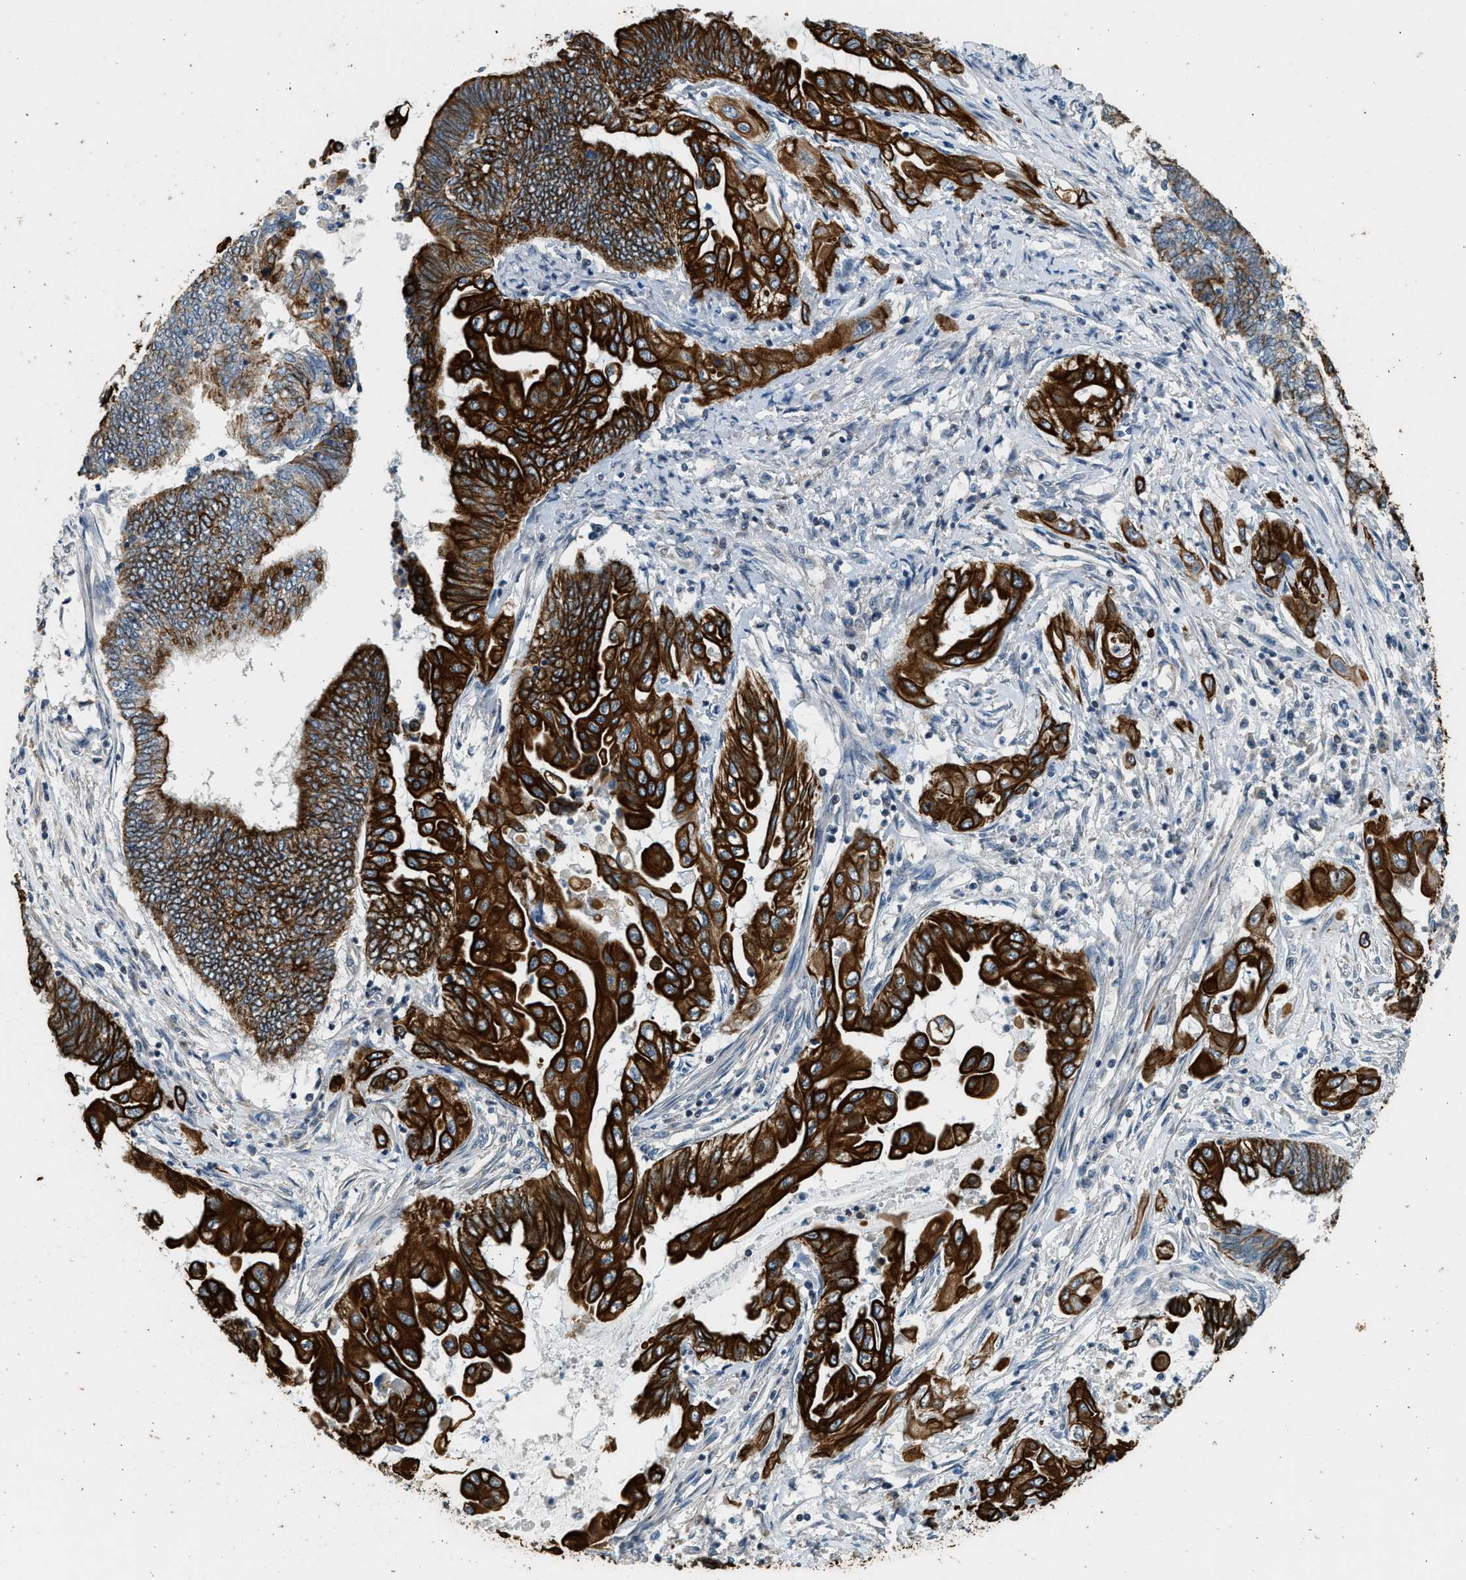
{"staining": {"intensity": "strong", "quantity": ">75%", "location": "cytoplasmic/membranous"}, "tissue": "endometrial cancer", "cell_type": "Tumor cells", "image_type": "cancer", "snomed": [{"axis": "morphology", "description": "Adenocarcinoma, NOS"}, {"axis": "topography", "description": "Uterus"}, {"axis": "topography", "description": "Endometrium"}], "caption": "Endometrial cancer was stained to show a protein in brown. There is high levels of strong cytoplasmic/membranous staining in about >75% of tumor cells.", "gene": "PCLO", "patient": {"sex": "female", "age": 70}}